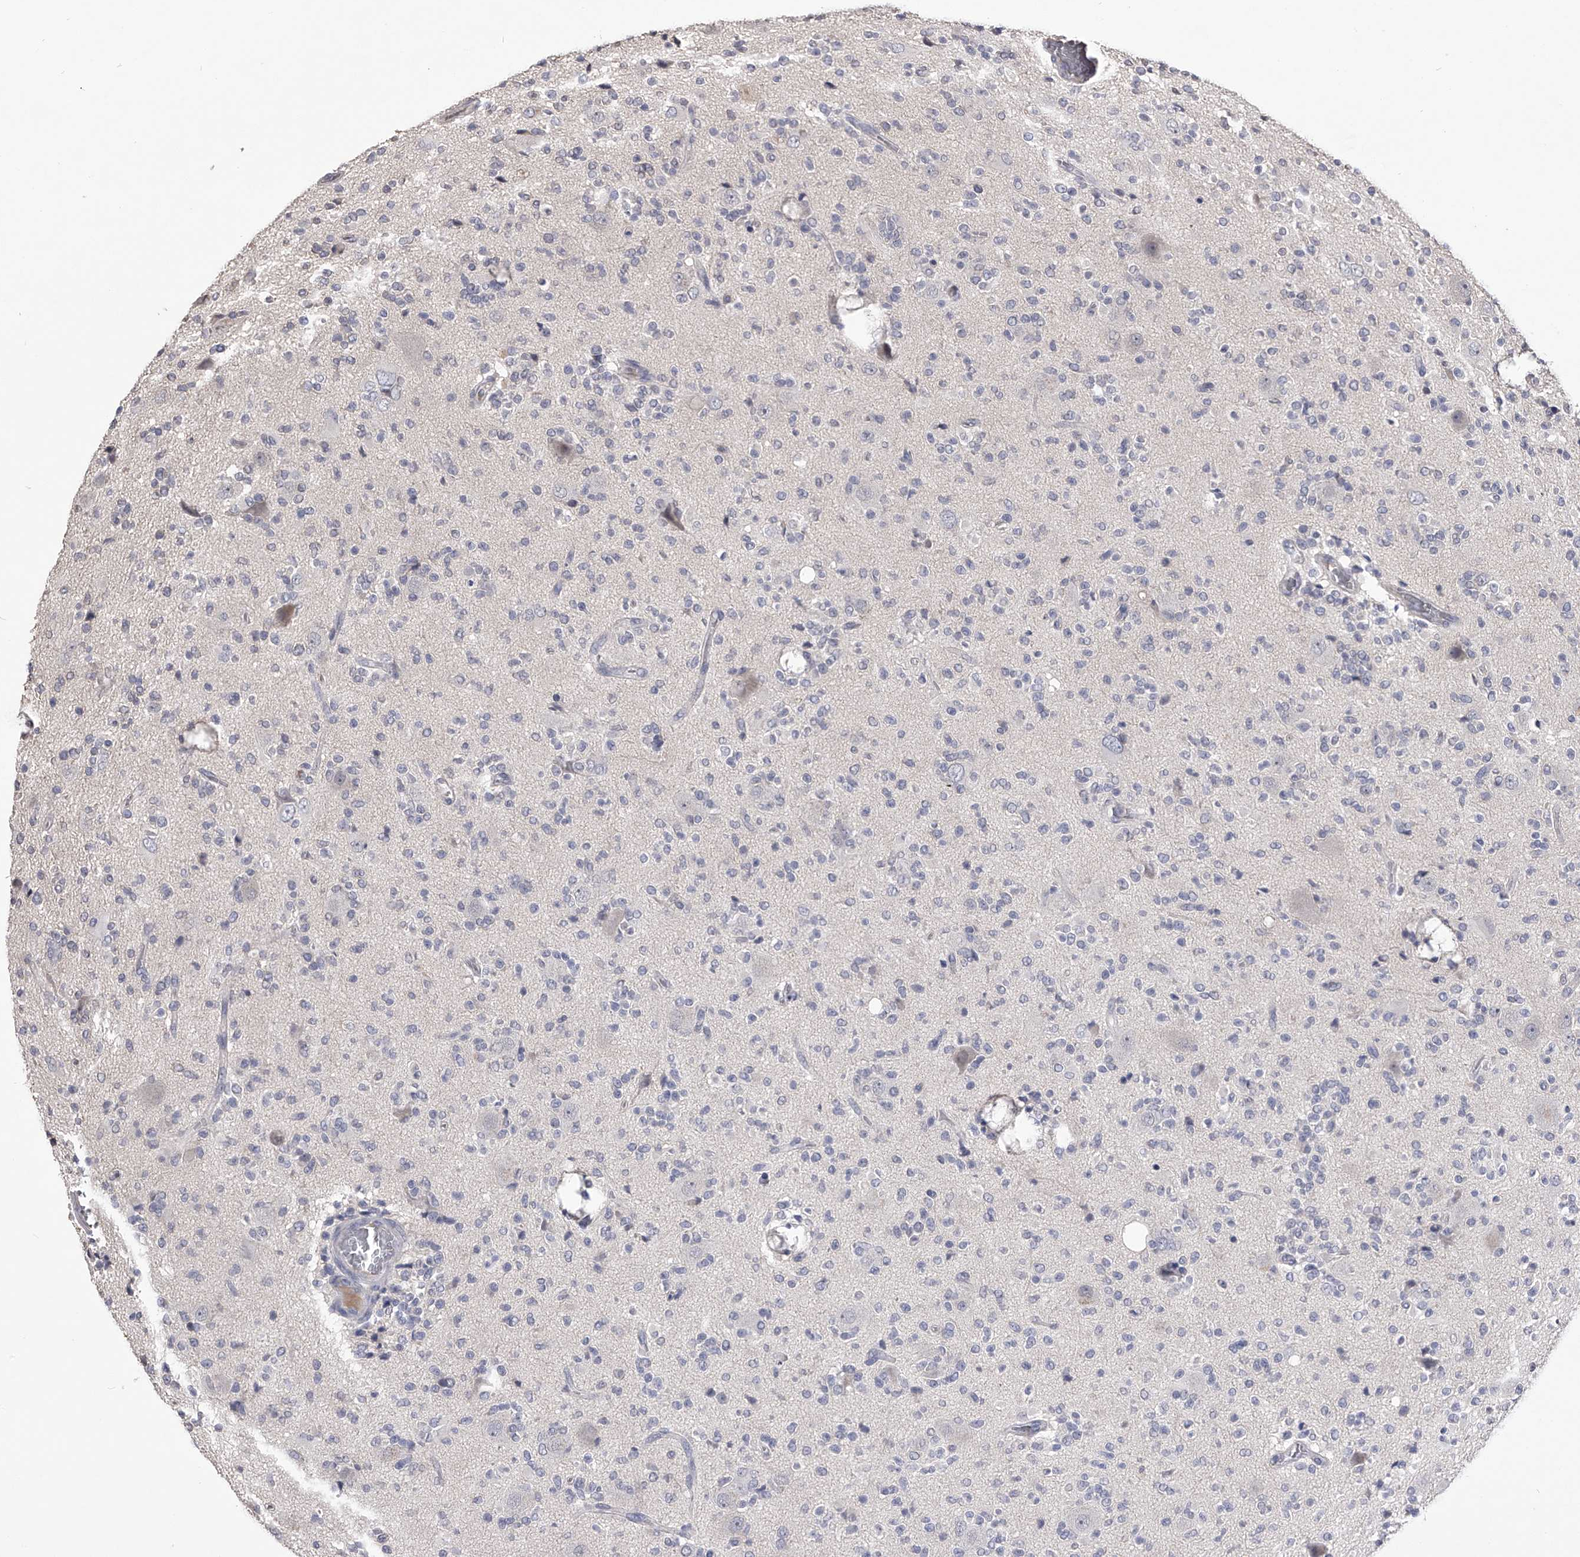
{"staining": {"intensity": "negative", "quantity": "none", "location": "none"}, "tissue": "glioma", "cell_type": "Tumor cells", "image_type": "cancer", "snomed": [{"axis": "morphology", "description": "Glioma, malignant, High grade"}, {"axis": "topography", "description": "Brain"}], "caption": "High power microscopy photomicrograph of an immunohistochemistry image of glioma, revealing no significant positivity in tumor cells.", "gene": "MDN1", "patient": {"sex": "male", "age": 34}}